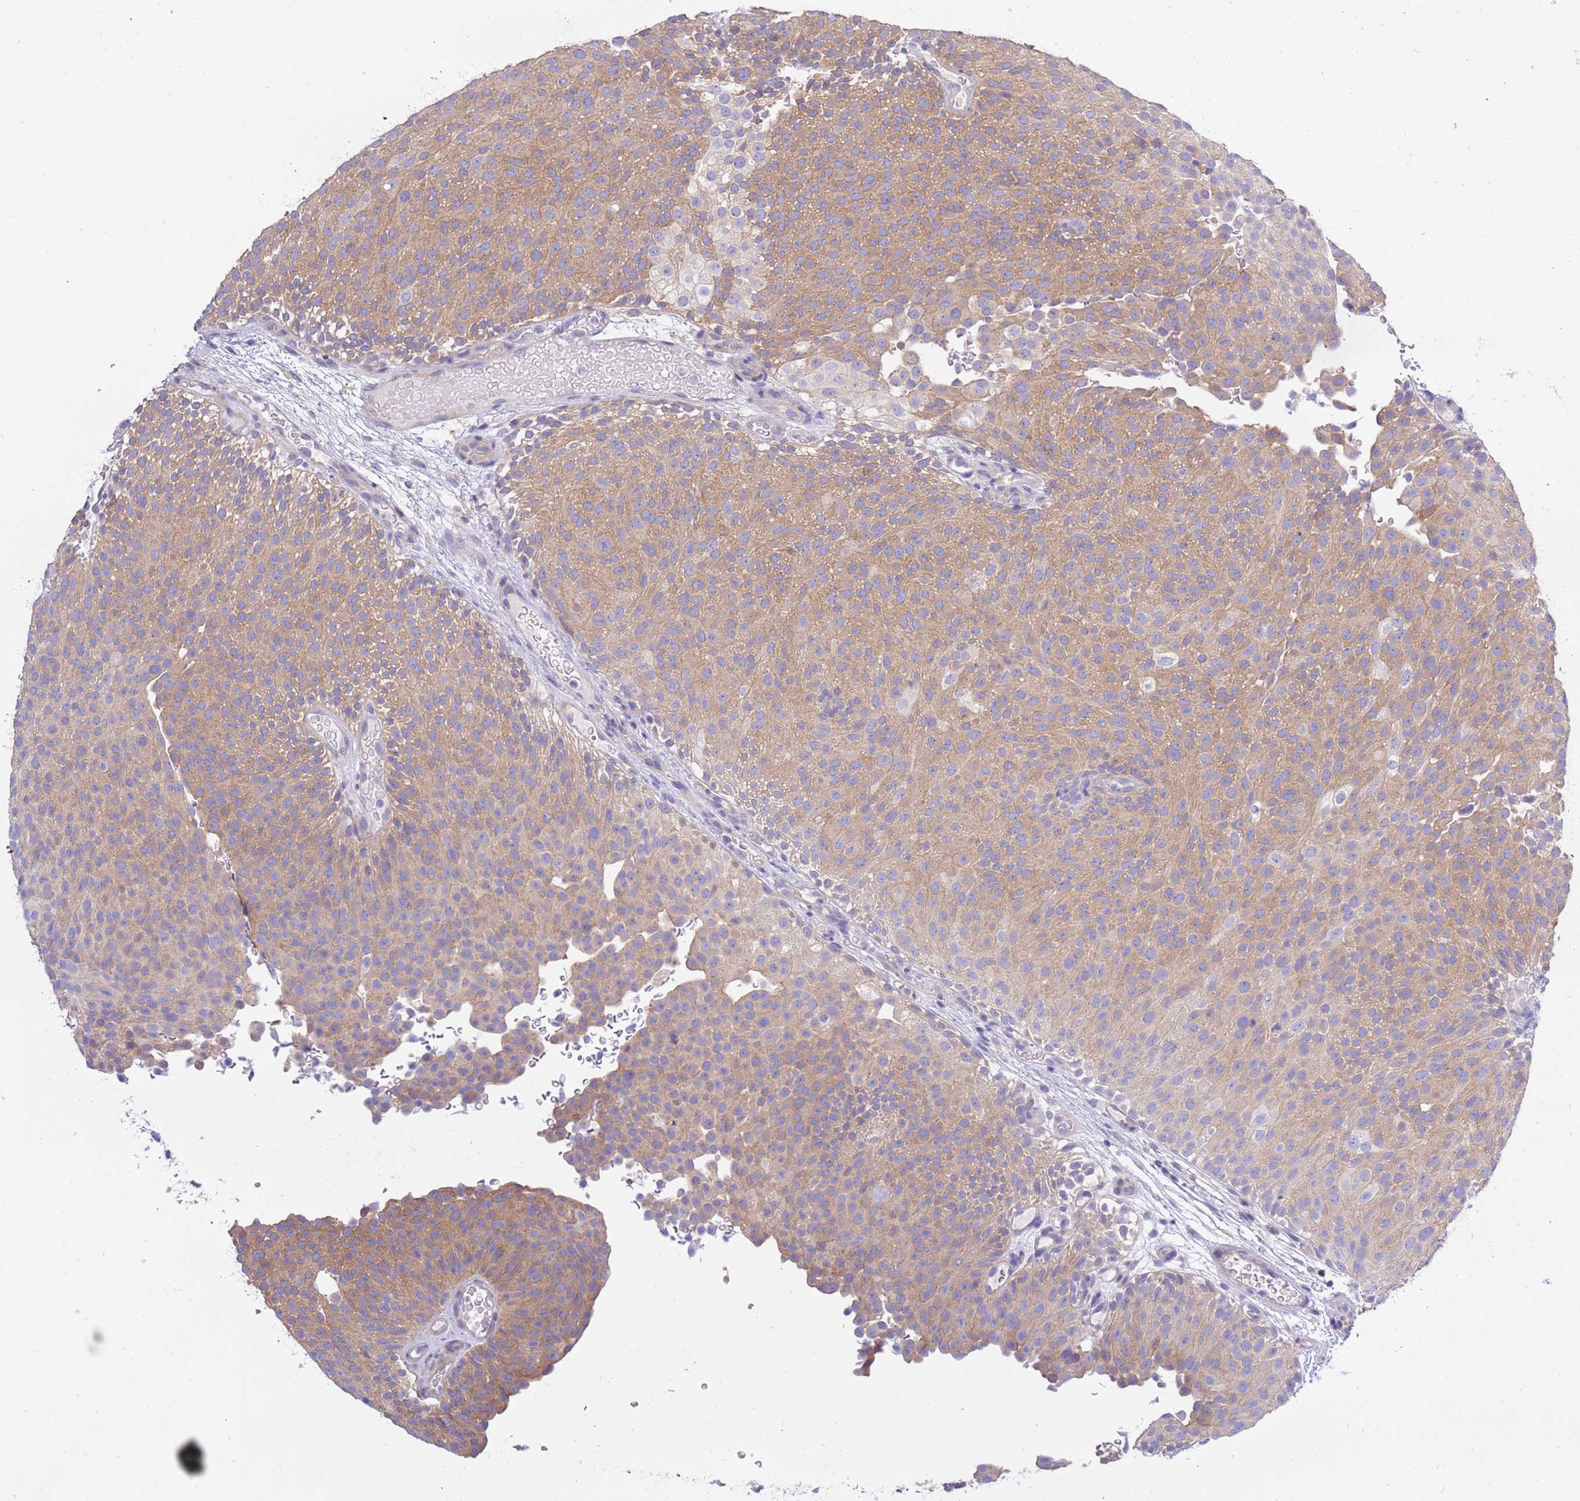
{"staining": {"intensity": "moderate", "quantity": ">75%", "location": "cytoplasmic/membranous"}, "tissue": "urothelial cancer", "cell_type": "Tumor cells", "image_type": "cancer", "snomed": [{"axis": "morphology", "description": "Urothelial carcinoma, Low grade"}, {"axis": "topography", "description": "Urinary bladder"}], "caption": "Human urothelial carcinoma (low-grade) stained with a protein marker demonstrates moderate staining in tumor cells.", "gene": "STIP1", "patient": {"sex": "male", "age": 78}}